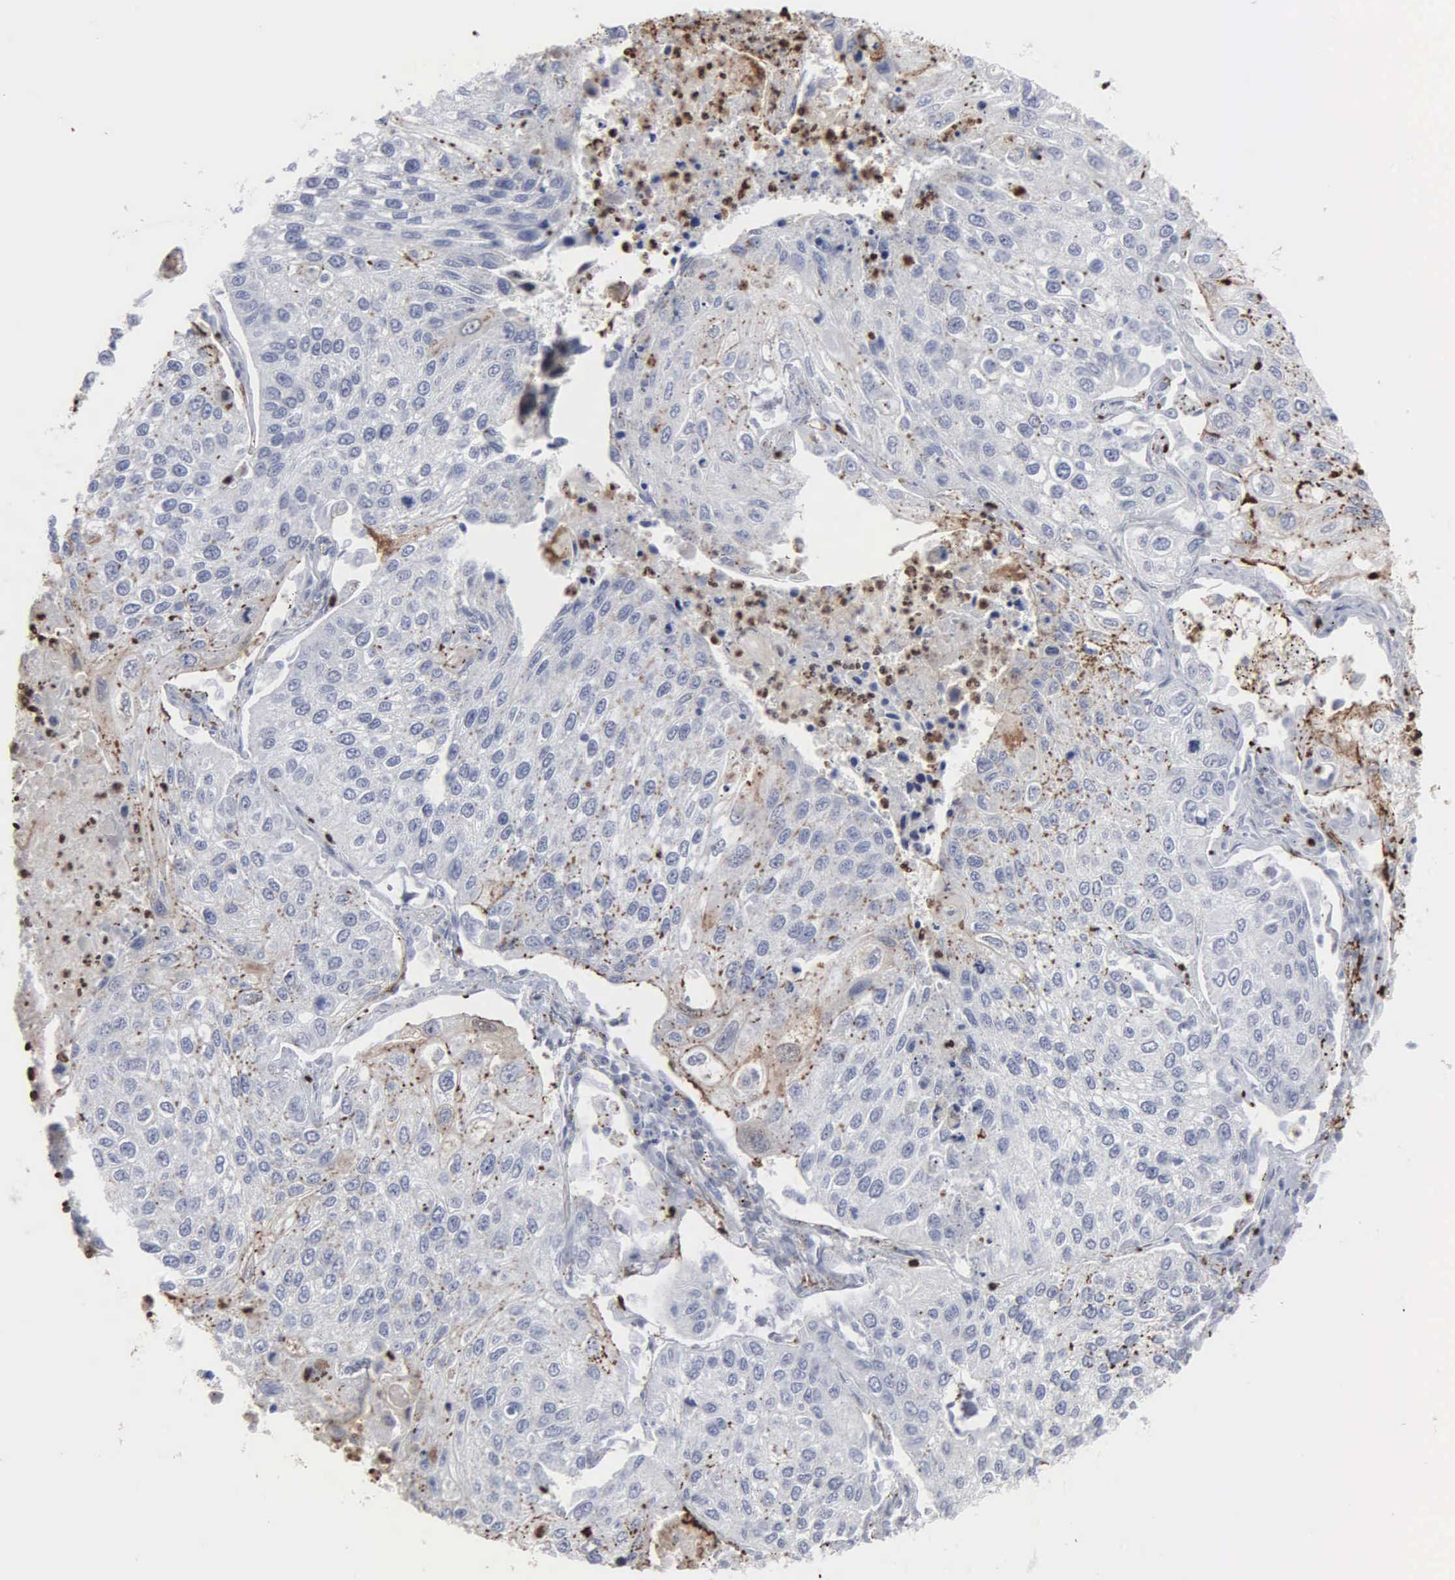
{"staining": {"intensity": "weak", "quantity": "<25%", "location": "cytoplasmic/membranous"}, "tissue": "lung cancer", "cell_type": "Tumor cells", "image_type": "cancer", "snomed": [{"axis": "morphology", "description": "Squamous cell carcinoma, NOS"}, {"axis": "topography", "description": "Lung"}], "caption": "The immunohistochemistry micrograph has no significant expression in tumor cells of squamous cell carcinoma (lung) tissue.", "gene": "SPIN3", "patient": {"sex": "male", "age": 75}}